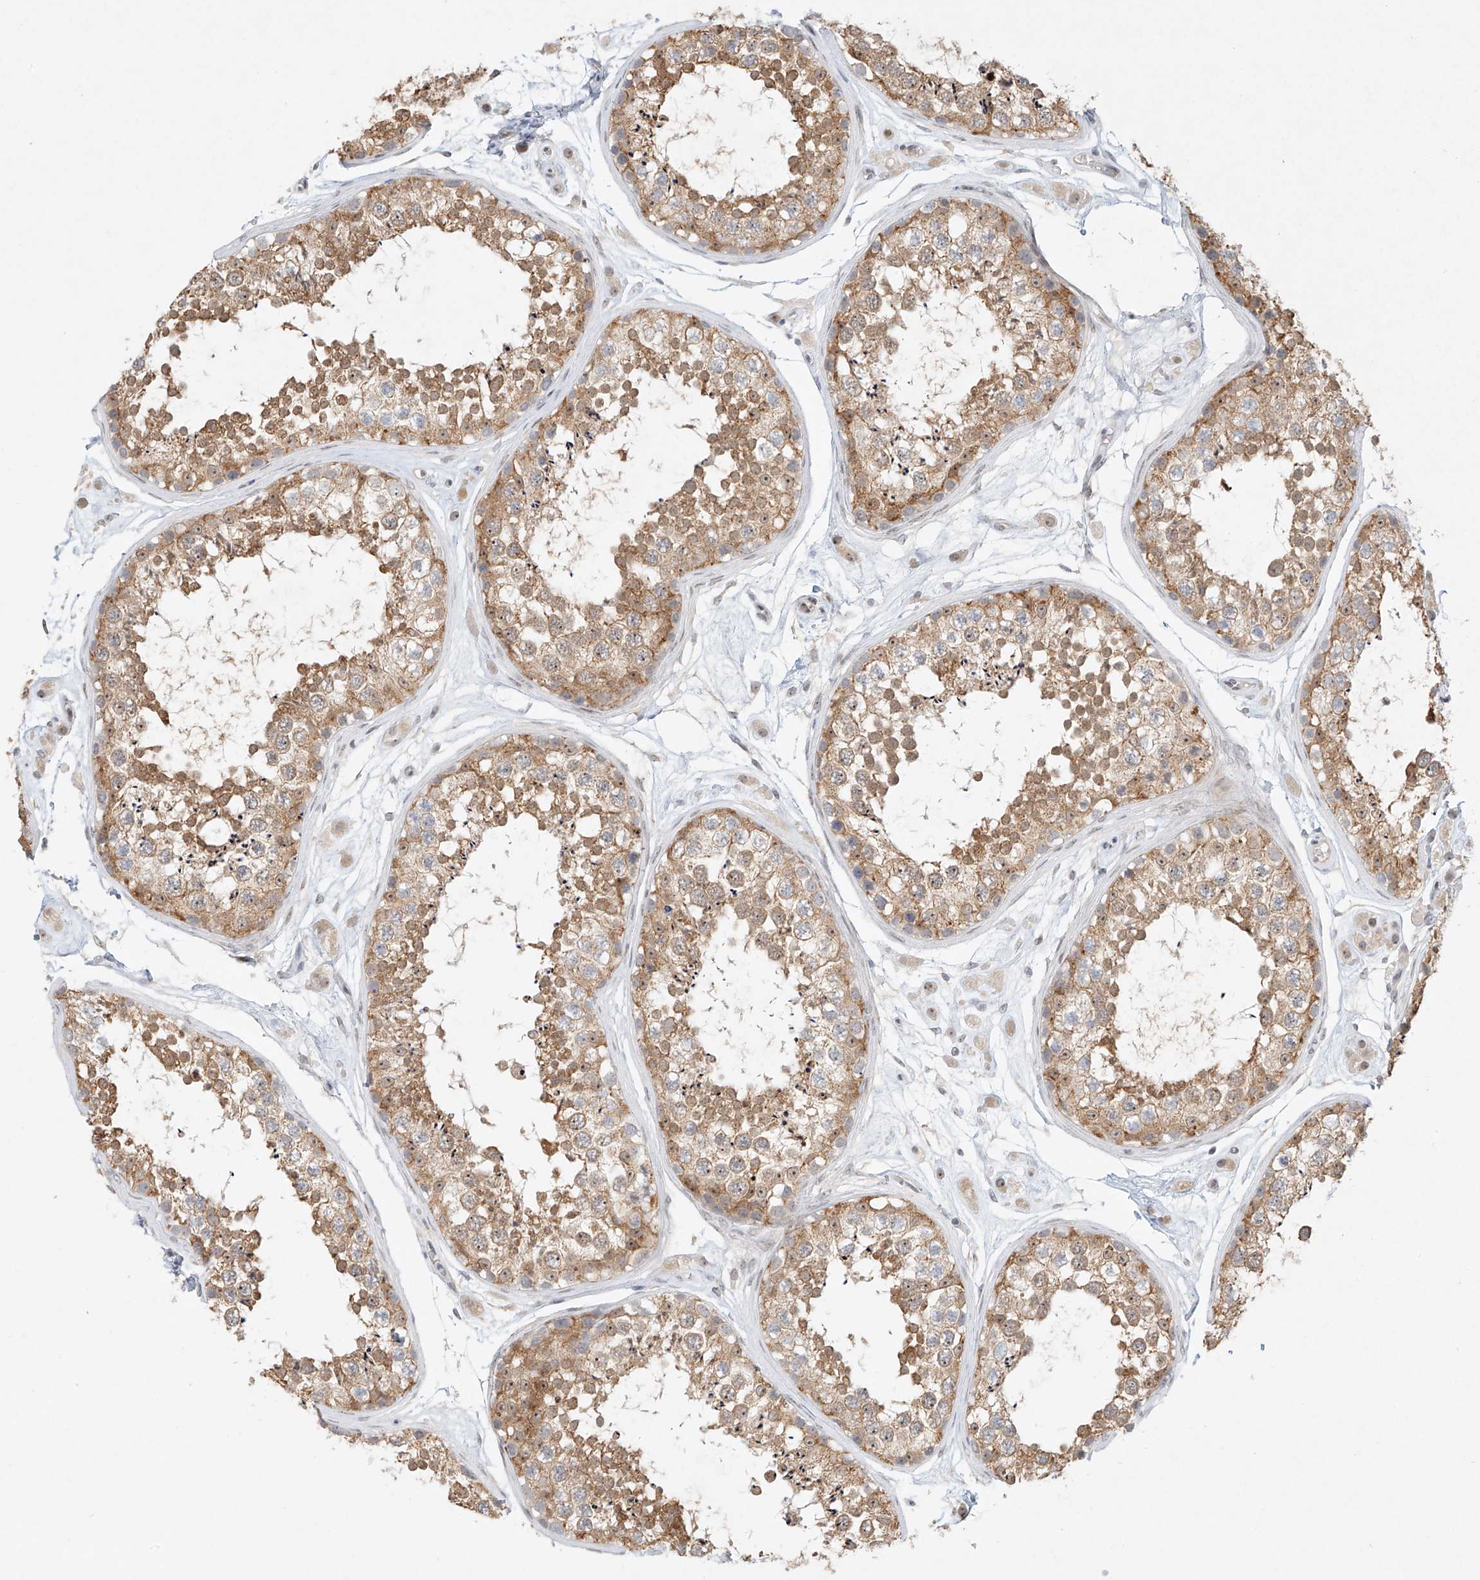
{"staining": {"intensity": "strong", "quantity": "25%-75%", "location": "cytoplasmic/membranous"}, "tissue": "testis", "cell_type": "Cells in seminiferous ducts", "image_type": "normal", "snomed": [{"axis": "morphology", "description": "Normal tissue, NOS"}, {"axis": "topography", "description": "Testis"}], "caption": "Immunohistochemical staining of unremarkable human testis demonstrates 25%-75% levels of strong cytoplasmic/membranous protein staining in approximately 25%-75% of cells in seminiferous ducts. (DAB (3,3'-diaminobenzidine) IHC with brightfield microscopy, high magnification).", "gene": "TASP1", "patient": {"sex": "male", "age": 25}}